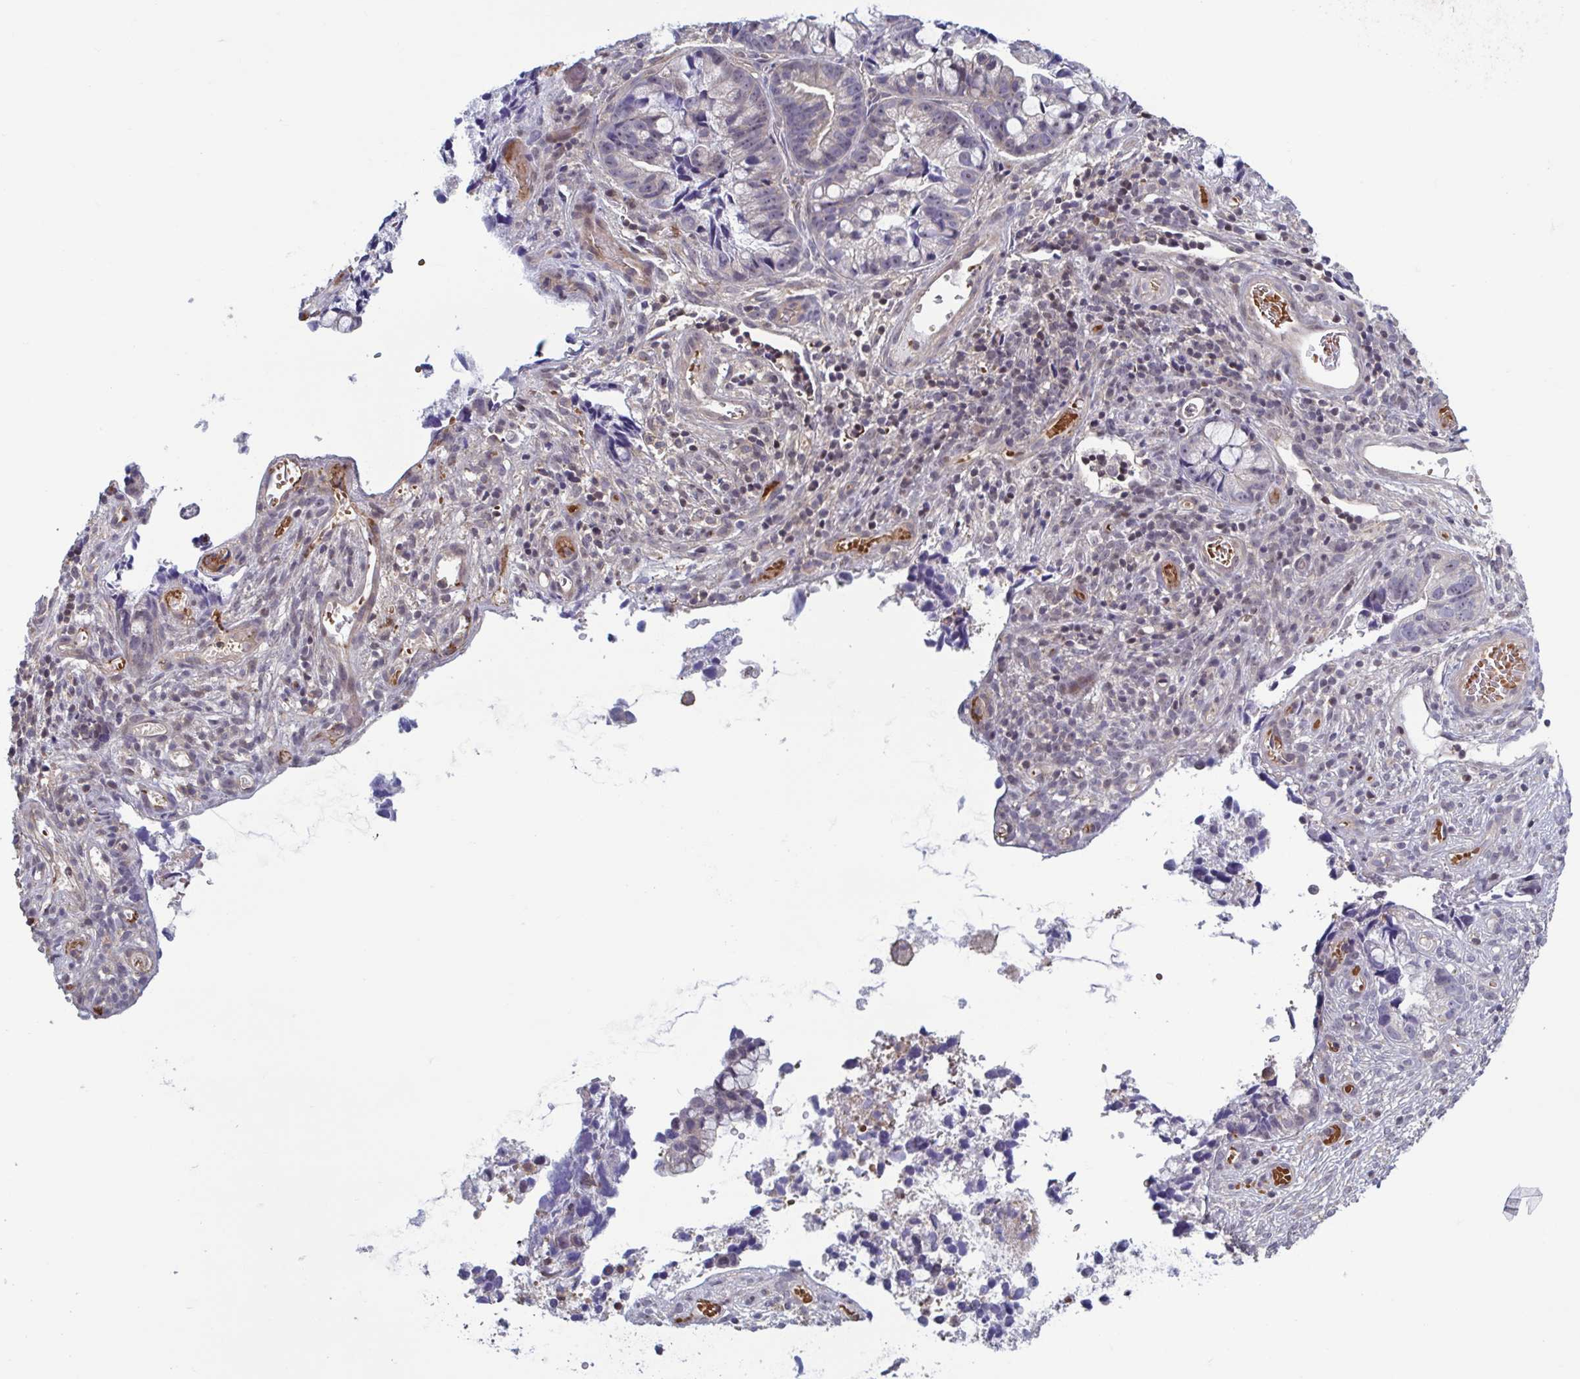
{"staining": {"intensity": "negative", "quantity": "none", "location": "none"}, "tissue": "cervical cancer", "cell_type": "Tumor cells", "image_type": "cancer", "snomed": [{"axis": "morphology", "description": "Adenocarcinoma, NOS"}, {"axis": "topography", "description": "Cervix"}], "caption": "An immunohistochemistry (IHC) photomicrograph of cervical cancer (adenocarcinoma) is shown. There is no staining in tumor cells of cervical cancer (adenocarcinoma). The staining is performed using DAB (3,3'-diaminobenzidine) brown chromogen with nuclei counter-stained in using hematoxylin.", "gene": "LRRC38", "patient": {"sex": "female", "age": 44}}